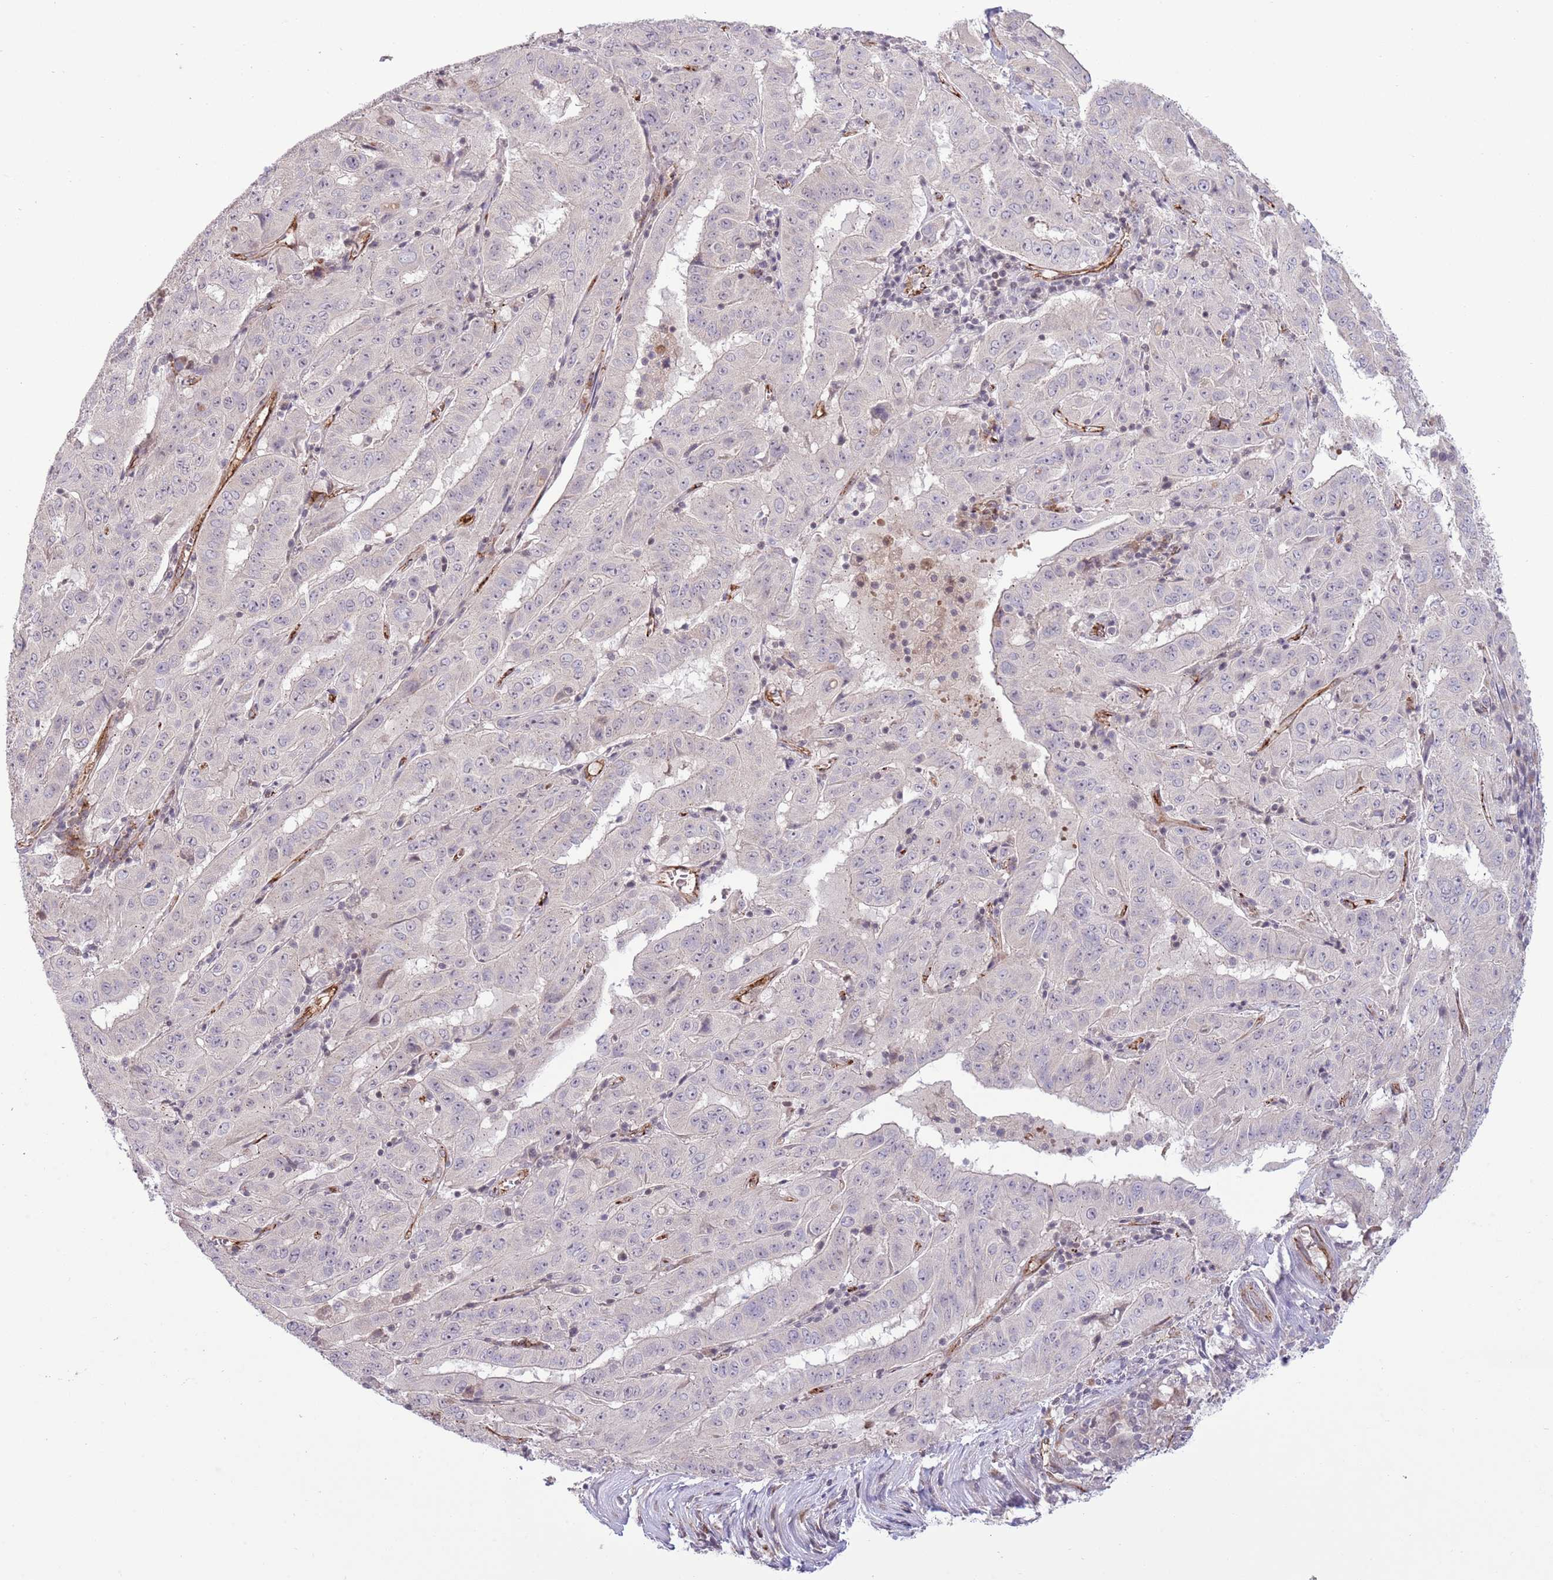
{"staining": {"intensity": "negative", "quantity": "none", "location": "none"}, "tissue": "pancreatic cancer", "cell_type": "Tumor cells", "image_type": "cancer", "snomed": [{"axis": "morphology", "description": "Adenocarcinoma, NOS"}, {"axis": "topography", "description": "Pancreas"}], "caption": "A high-resolution image shows immunohistochemistry staining of pancreatic adenocarcinoma, which displays no significant expression in tumor cells.", "gene": "DPP10", "patient": {"sex": "male", "age": 63}}